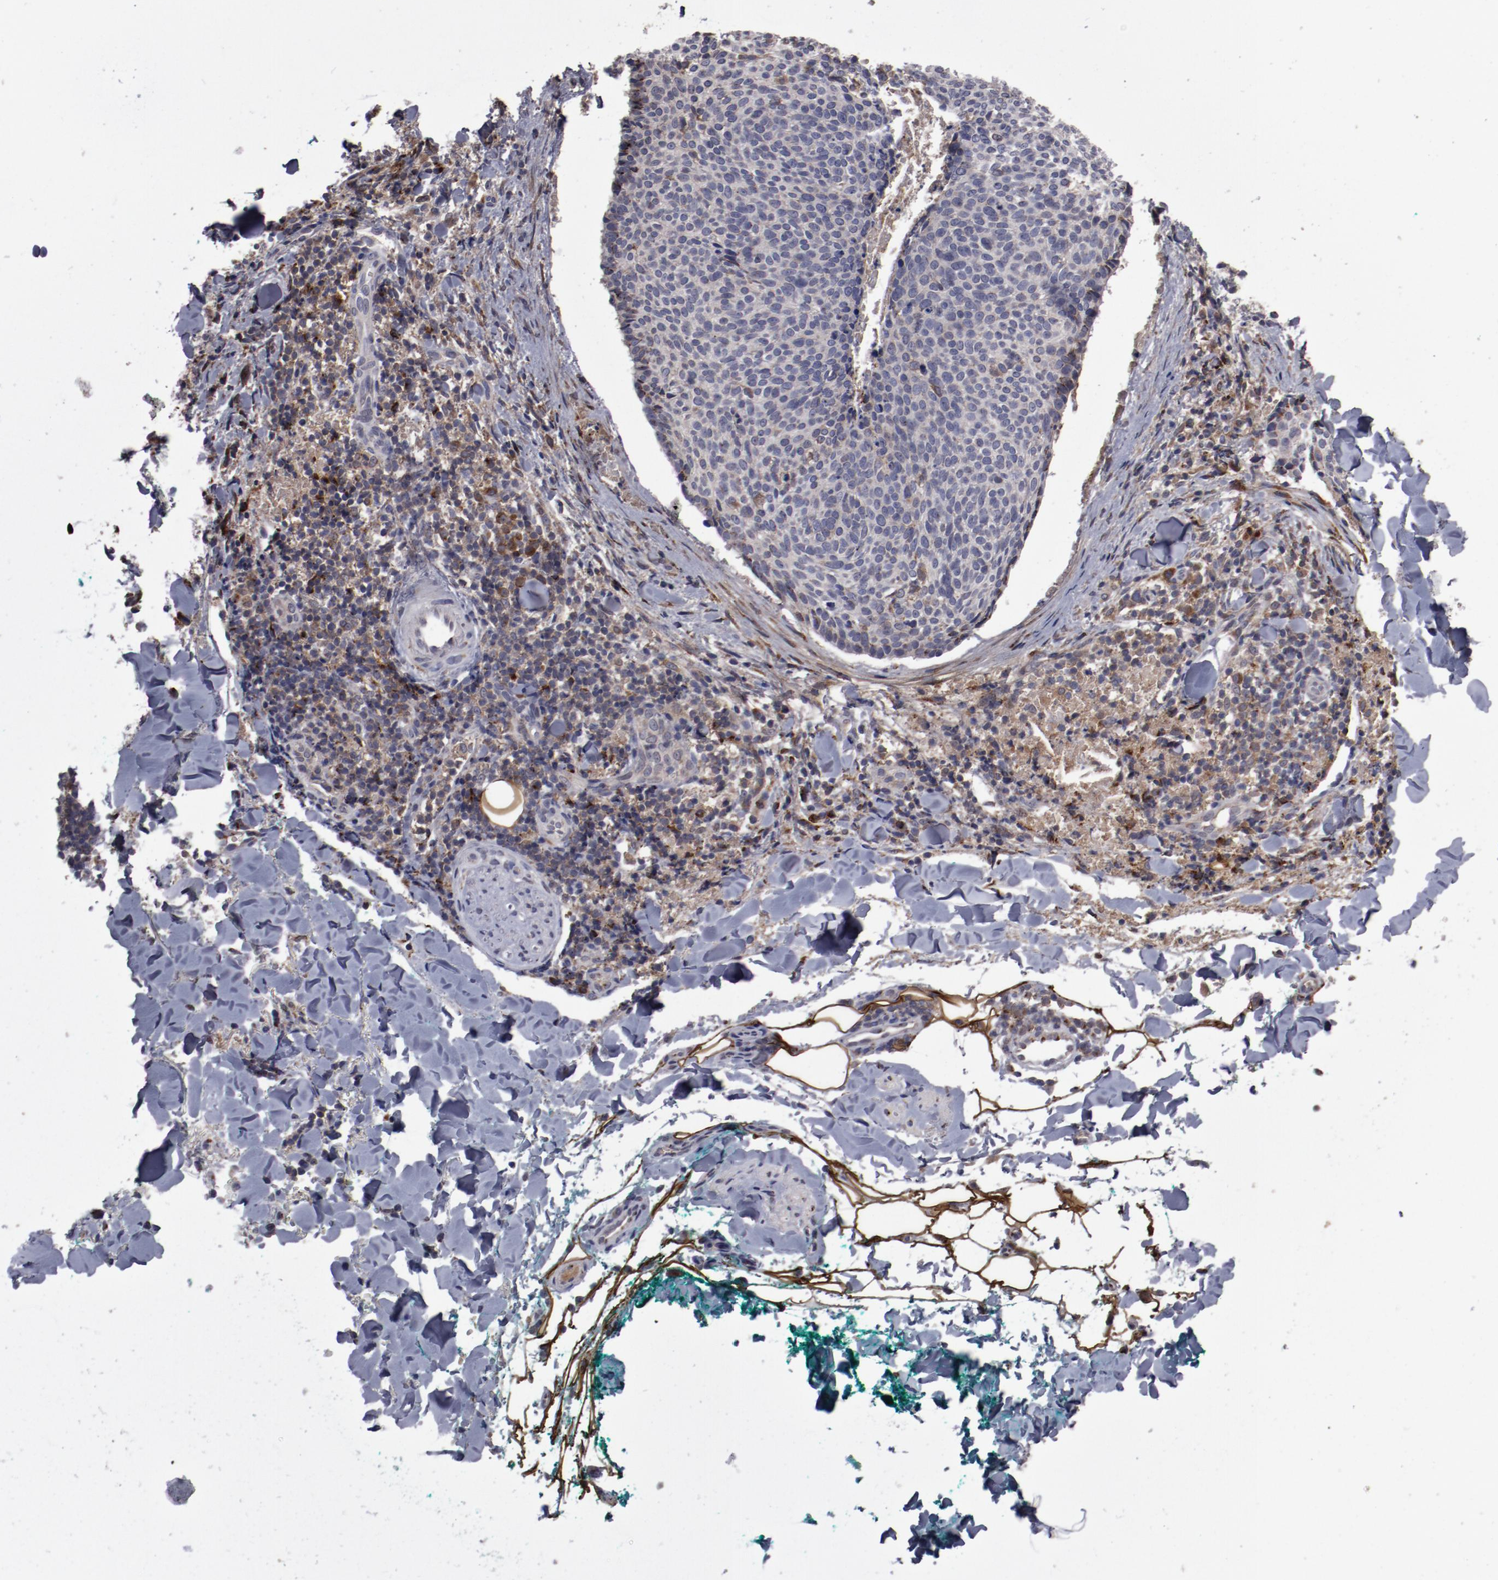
{"staining": {"intensity": "moderate", "quantity": "25%-75%", "location": "cytoplasmic/membranous"}, "tissue": "skin cancer", "cell_type": "Tumor cells", "image_type": "cancer", "snomed": [{"axis": "morphology", "description": "Normal tissue, NOS"}, {"axis": "morphology", "description": "Basal cell carcinoma"}, {"axis": "topography", "description": "Skin"}], "caption": "The photomicrograph demonstrates staining of skin cancer, revealing moderate cytoplasmic/membranous protein positivity (brown color) within tumor cells.", "gene": "IL12A", "patient": {"sex": "female", "age": 57}}